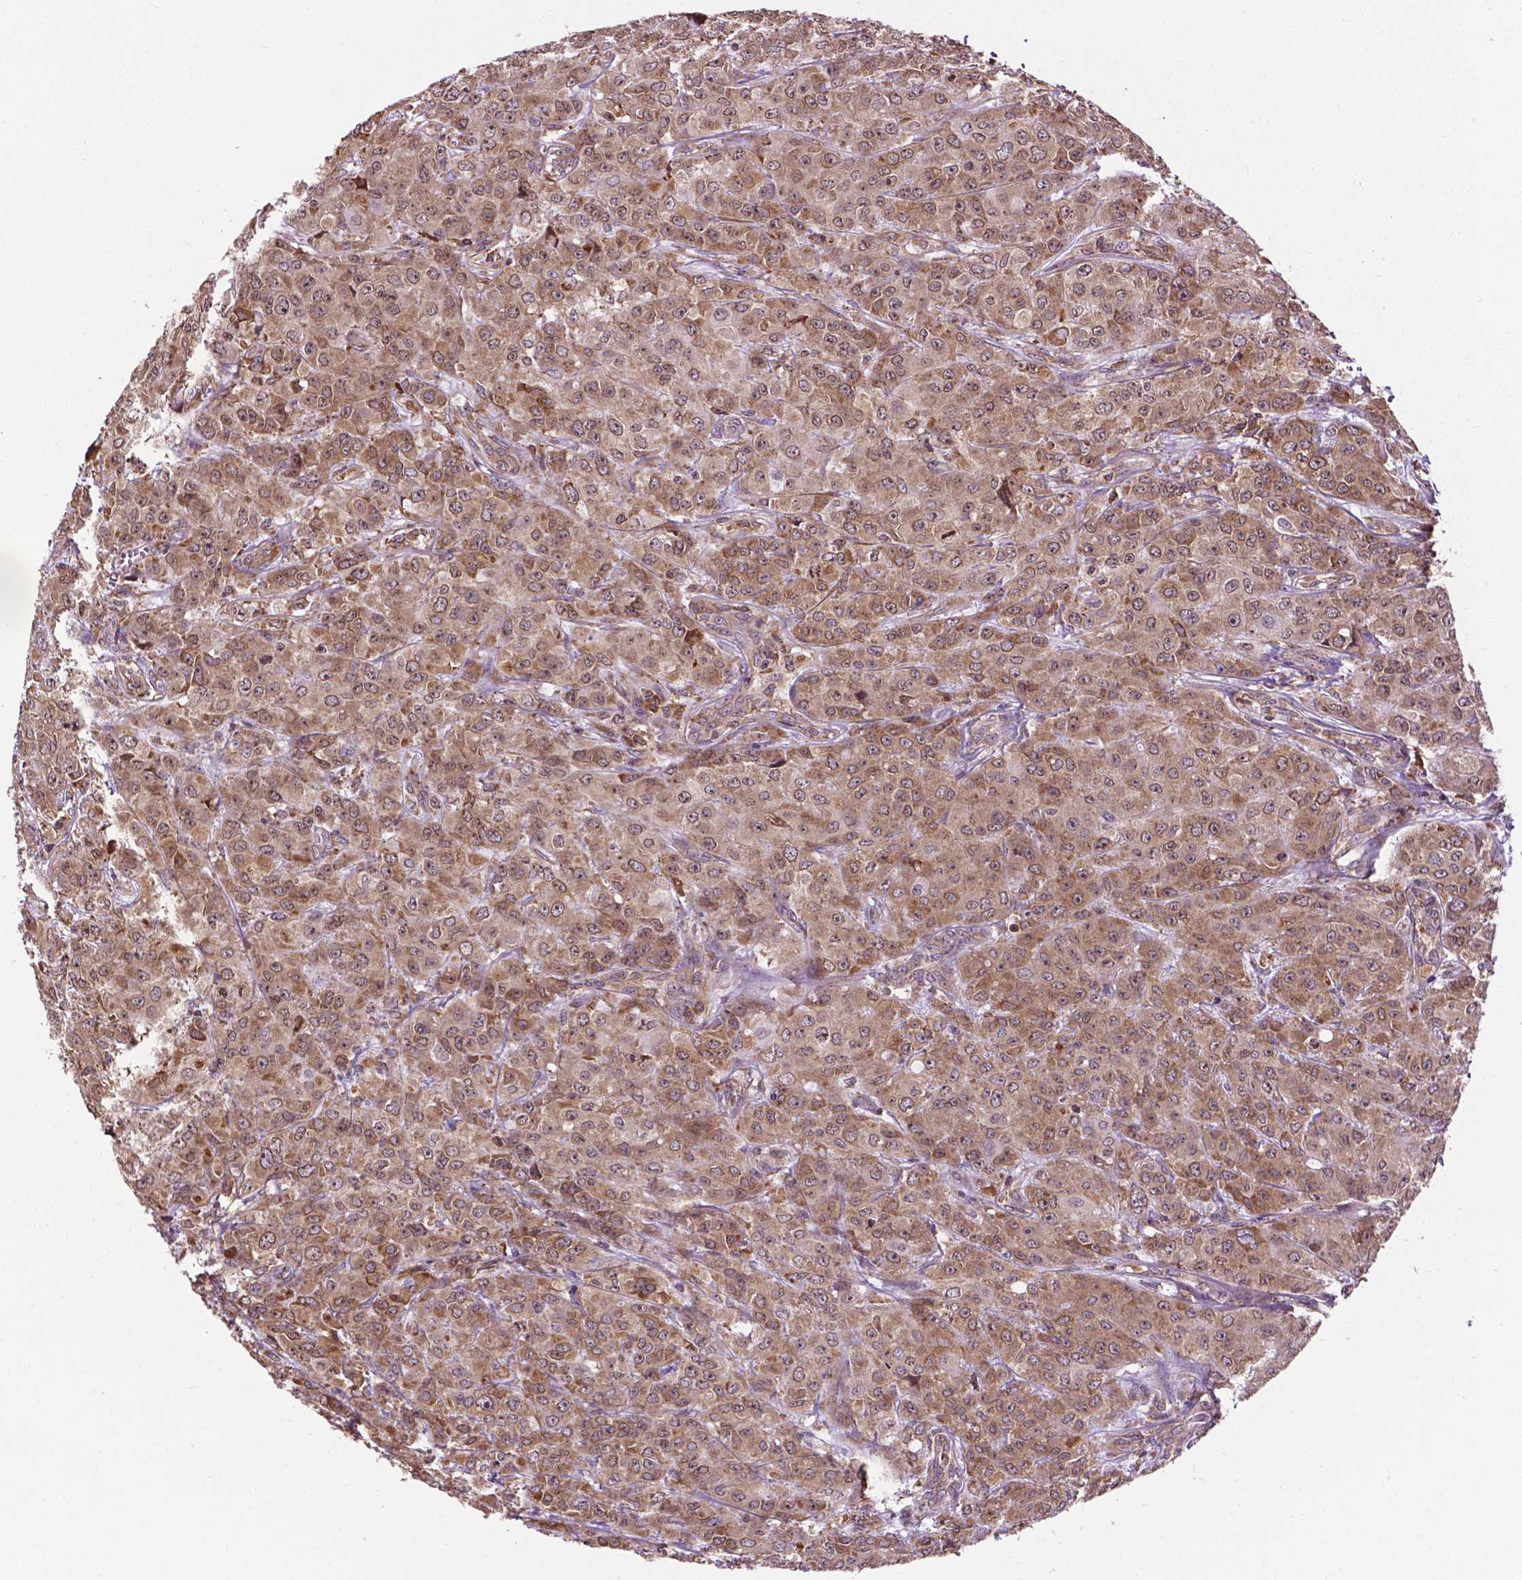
{"staining": {"intensity": "moderate", "quantity": ">75%", "location": "cytoplasmic/membranous,nuclear"}, "tissue": "breast cancer", "cell_type": "Tumor cells", "image_type": "cancer", "snomed": [{"axis": "morphology", "description": "Normal tissue, NOS"}, {"axis": "morphology", "description": "Duct carcinoma"}, {"axis": "topography", "description": "Breast"}], "caption": "Tumor cells display moderate cytoplasmic/membranous and nuclear expression in approximately >75% of cells in breast intraductal carcinoma.", "gene": "GANAB", "patient": {"sex": "female", "age": 43}}